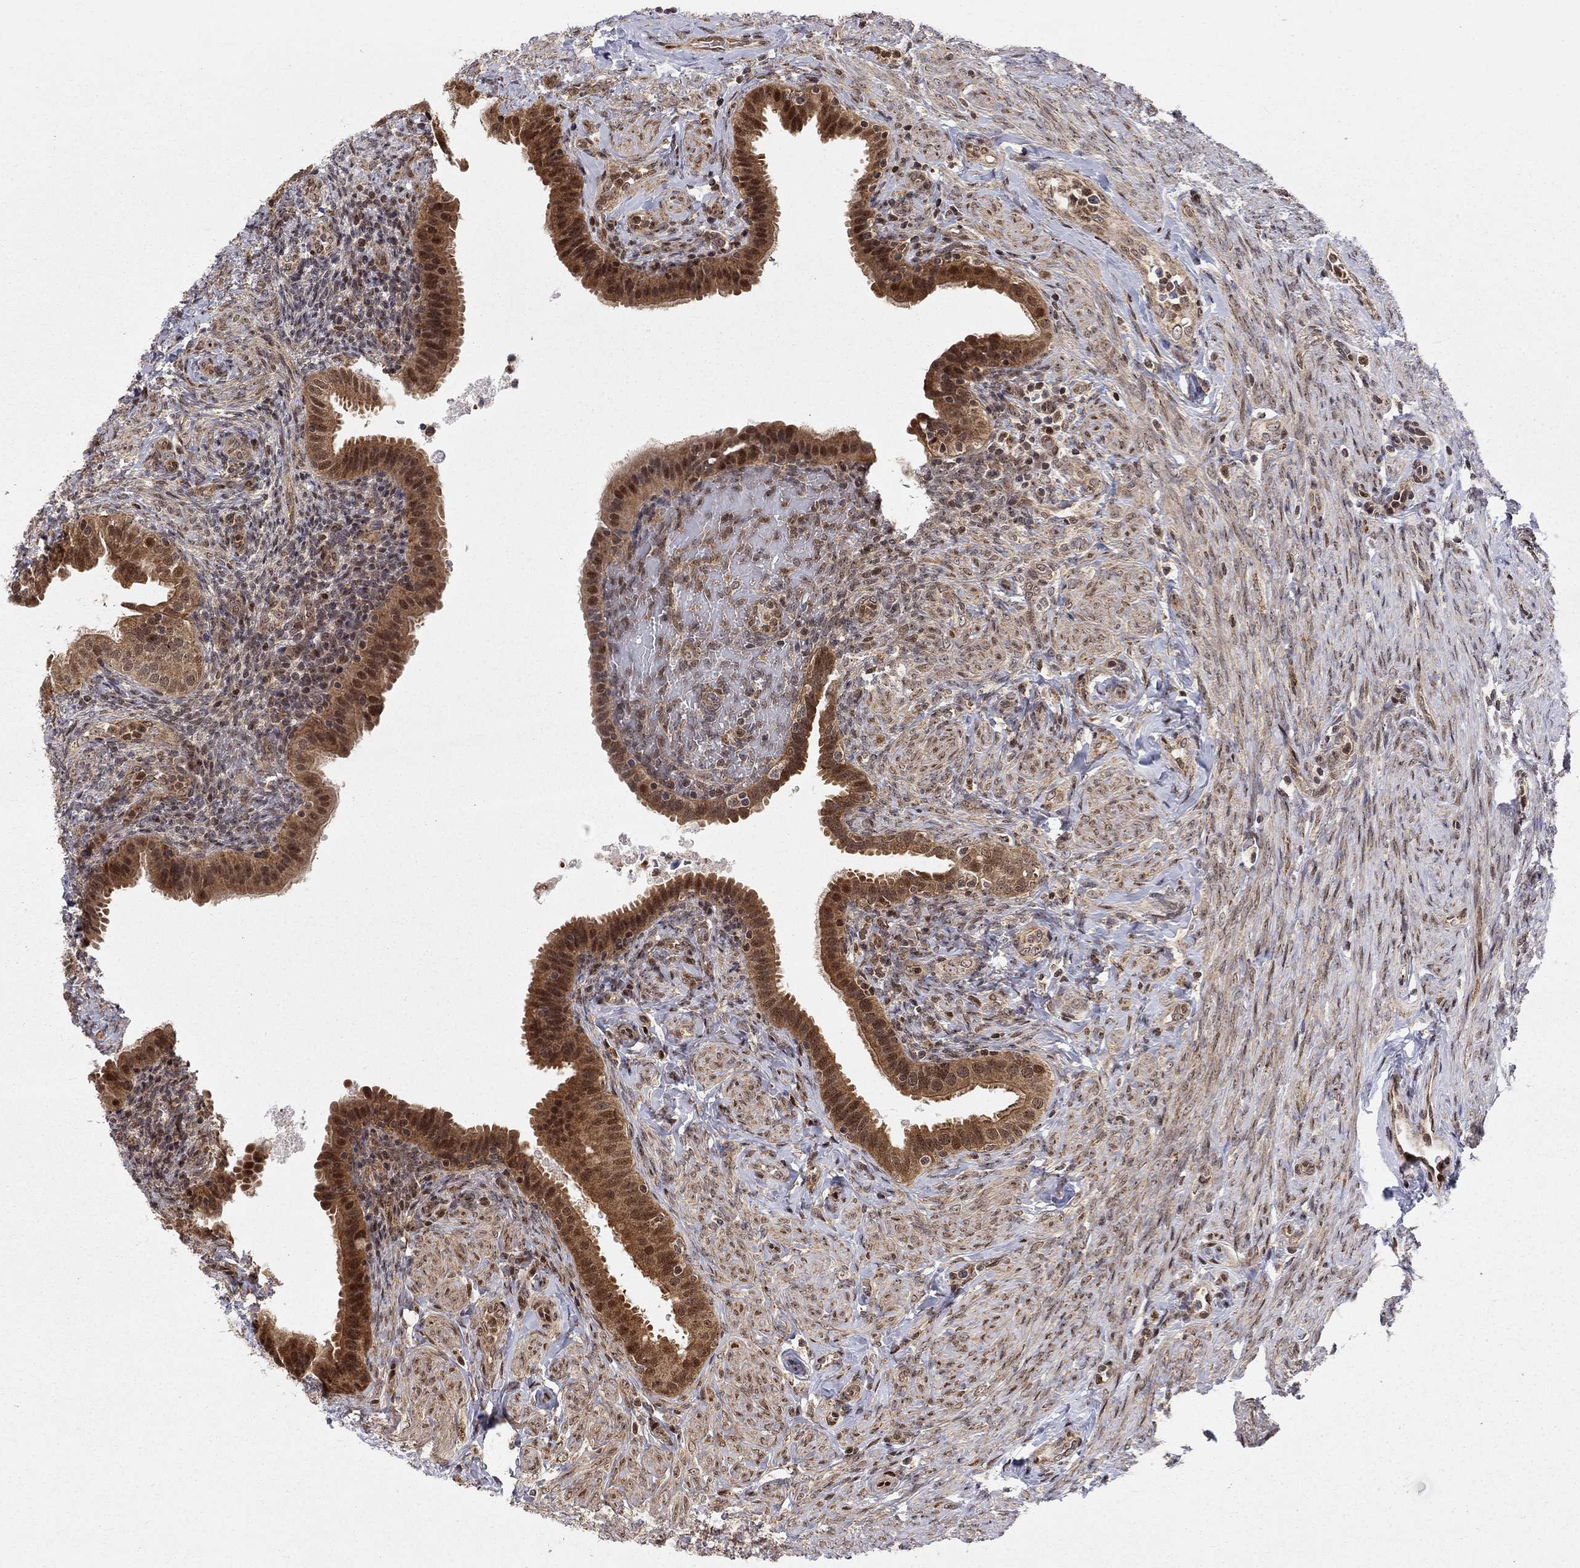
{"staining": {"intensity": "strong", "quantity": ">75%", "location": "cytoplasmic/membranous,nuclear"}, "tissue": "fallopian tube", "cell_type": "Glandular cells", "image_type": "normal", "snomed": [{"axis": "morphology", "description": "Normal tissue, NOS"}, {"axis": "topography", "description": "Fallopian tube"}], "caption": "Immunohistochemical staining of unremarkable human fallopian tube displays >75% levels of strong cytoplasmic/membranous,nuclear protein staining in approximately >75% of glandular cells. (Brightfield microscopy of DAB IHC at high magnification).", "gene": "ELOB", "patient": {"sex": "female", "age": 41}}